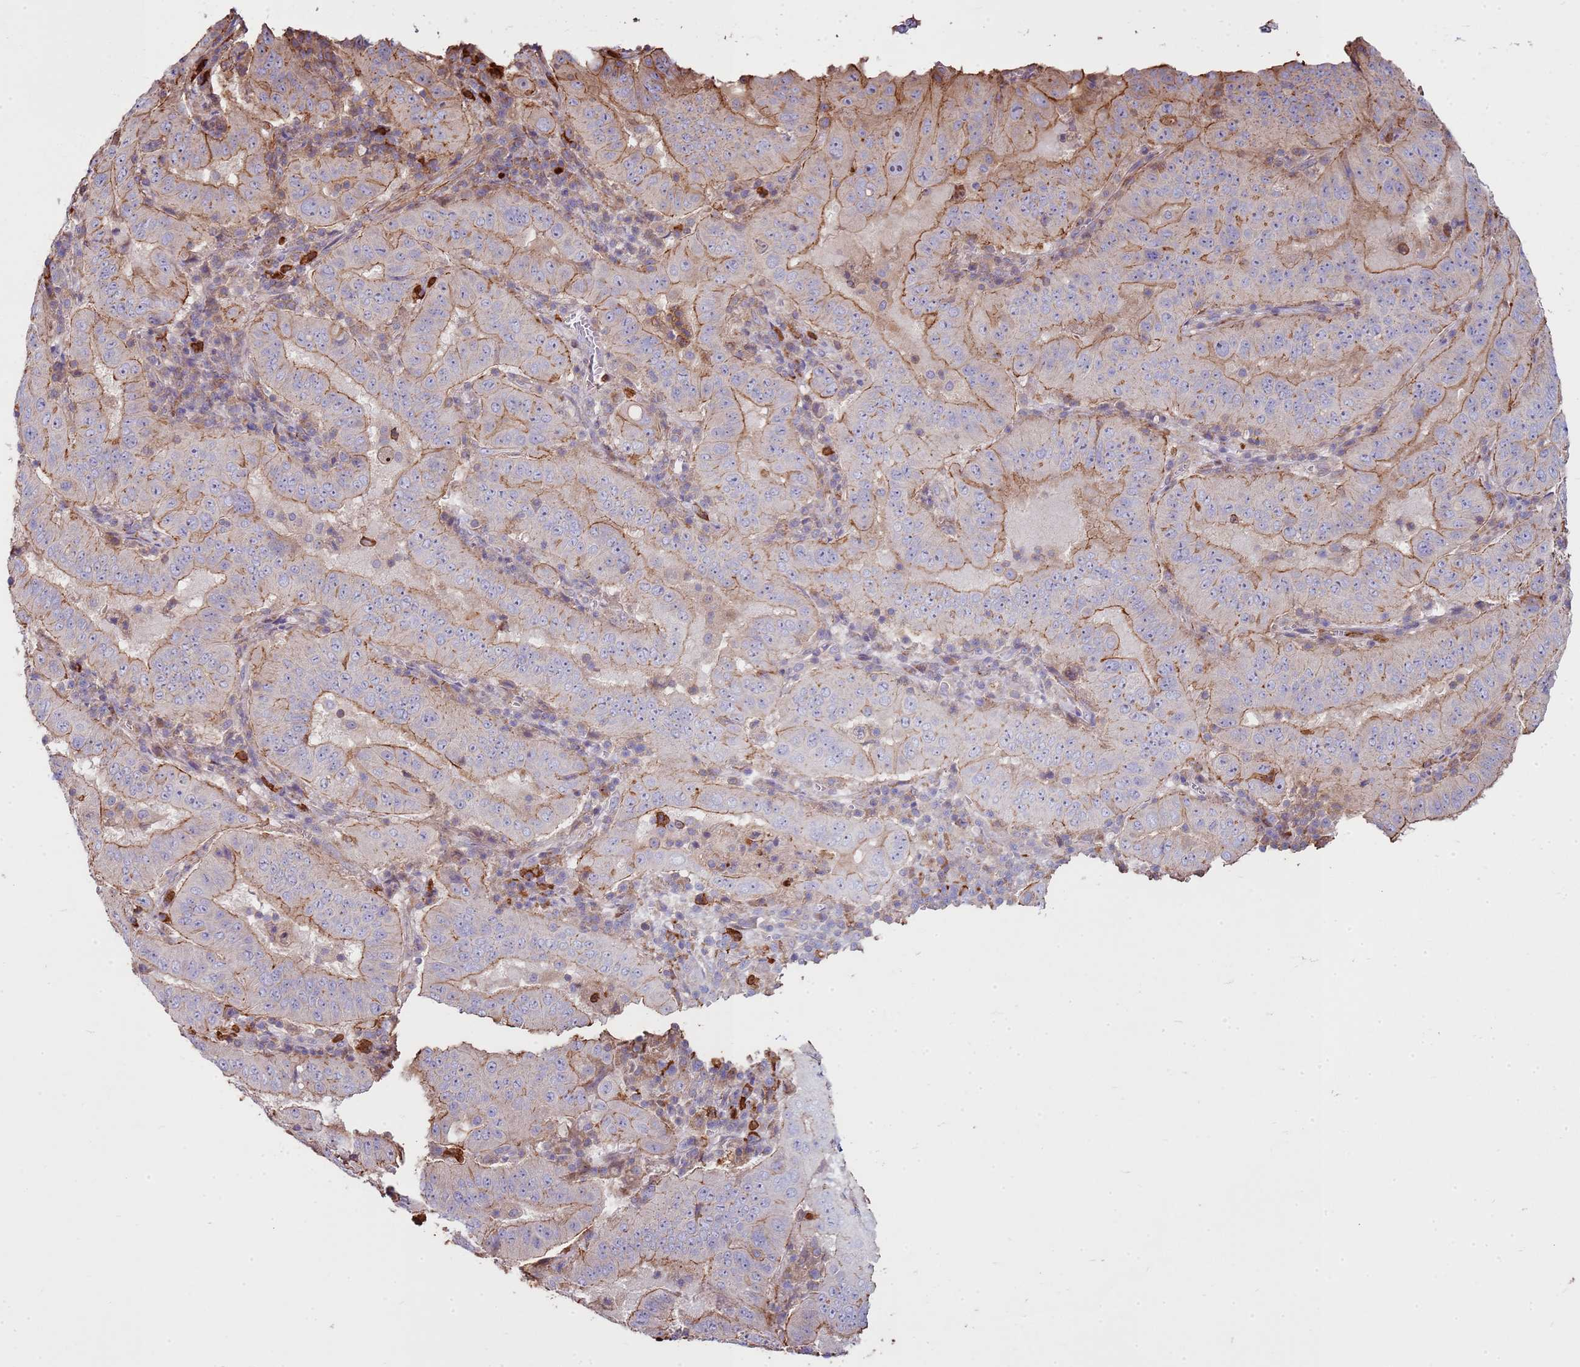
{"staining": {"intensity": "moderate", "quantity": "<25%", "location": "cytoplasmic/membranous"}, "tissue": "pancreatic cancer", "cell_type": "Tumor cells", "image_type": "cancer", "snomed": [{"axis": "morphology", "description": "Adenocarcinoma, NOS"}, {"axis": "topography", "description": "Pancreas"}], "caption": "Protein staining of pancreatic cancer tissue demonstrates moderate cytoplasmic/membranous staining in approximately <25% of tumor cells. (DAB (3,3'-diaminobenzidine) IHC, brown staining for protein, blue staining for nuclei).", "gene": "NDUFAF4", "patient": {"sex": "male", "age": 63}}